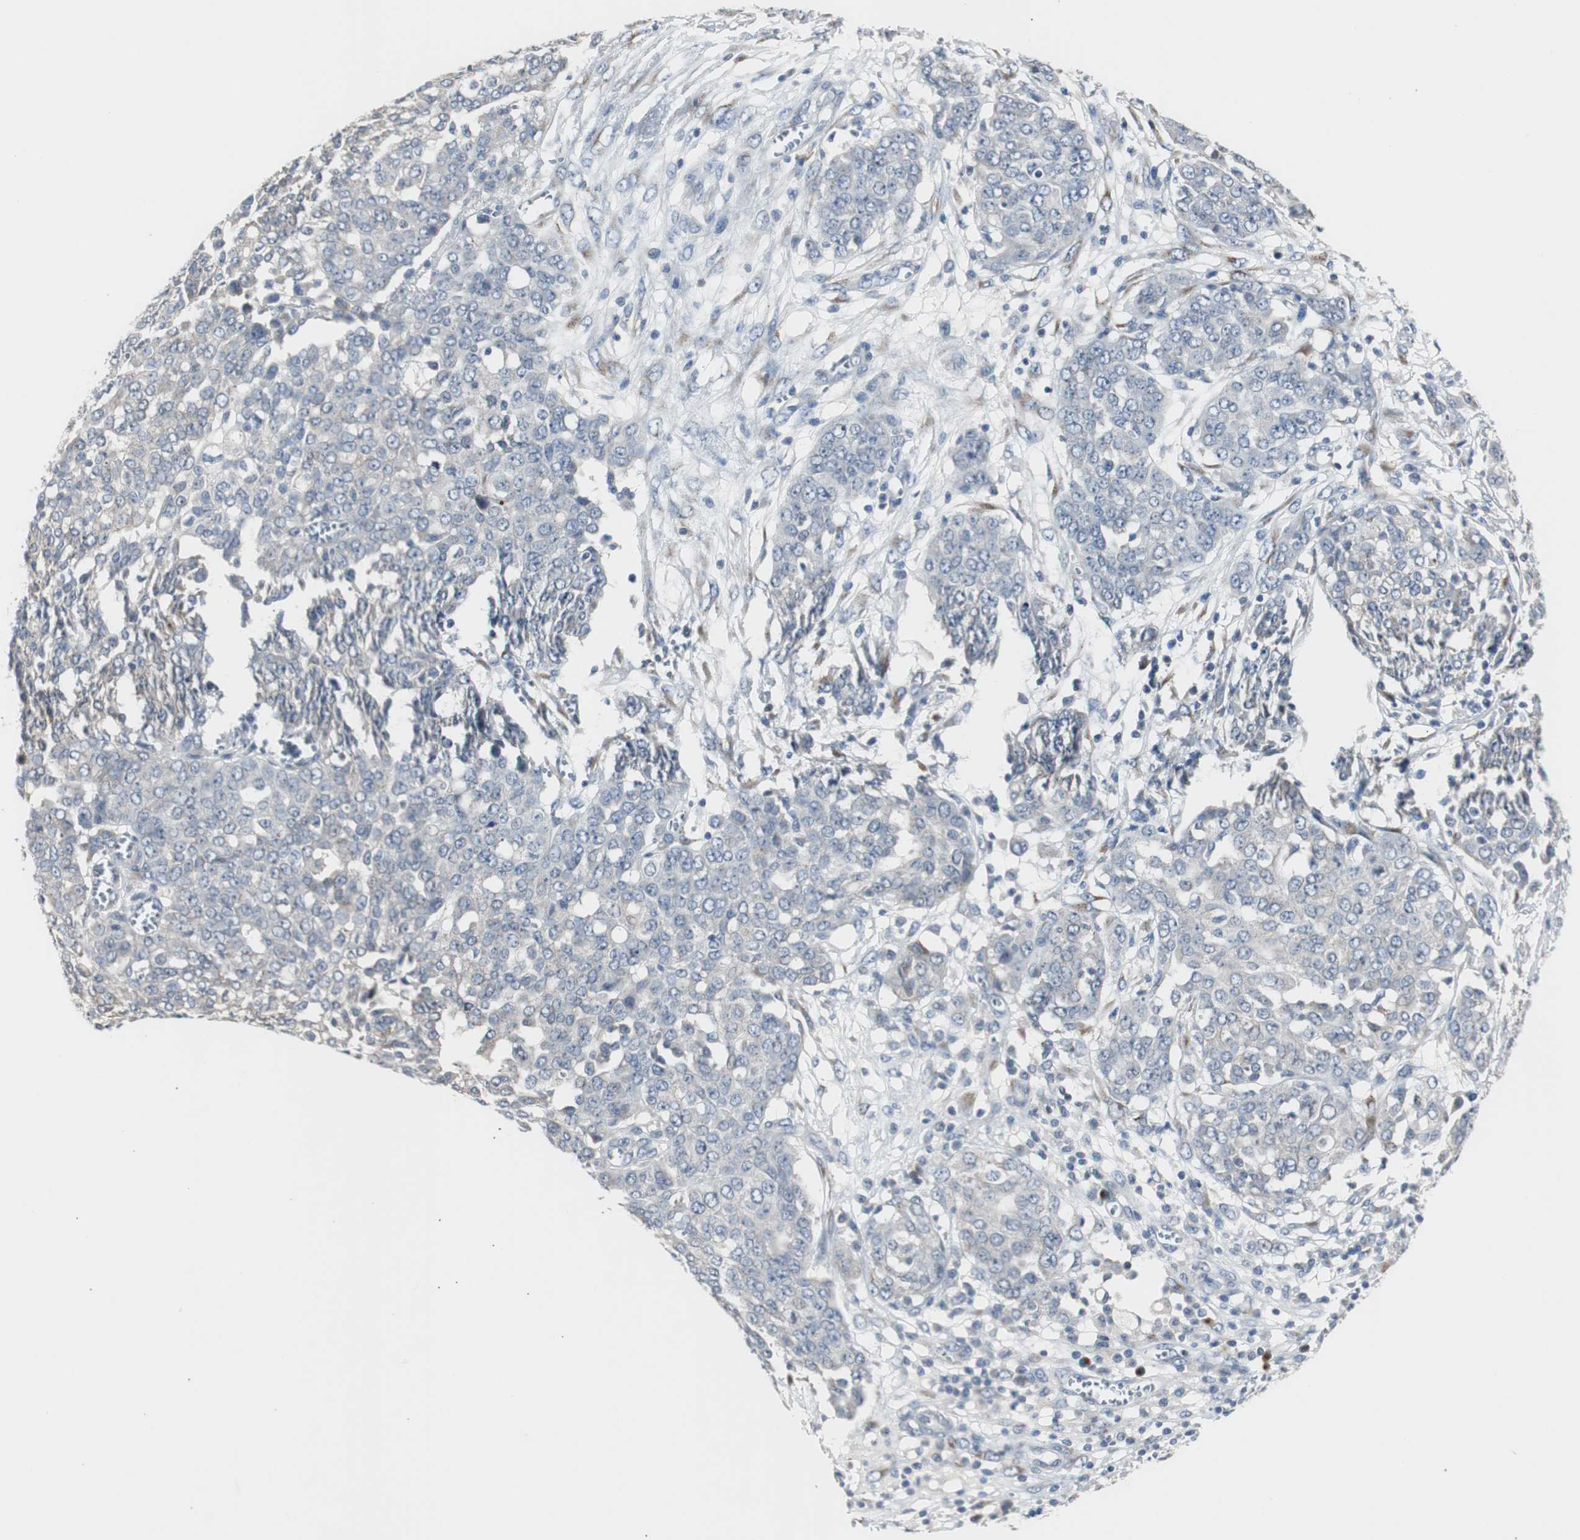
{"staining": {"intensity": "negative", "quantity": "none", "location": "none"}, "tissue": "ovarian cancer", "cell_type": "Tumor cells", "image_type": "cancer", "snomed": [{"axis": "morphology", "description": "Cystadenocarcinoma, serous, NOS"}, {"axis": "topography", "description": "Soft tissue"}, {"axis": "topography", "description": "Ovary"}], "caption": "Immunohistochemistry (IHC) photomicrograph of neoplastic tissue: human ovarian serous cystadenocarcinoma stained with DAB exhibits no significant protein expression in tumor cells.", "gene": "SOX30", "patient": {"sex": "female", "age": 57}}